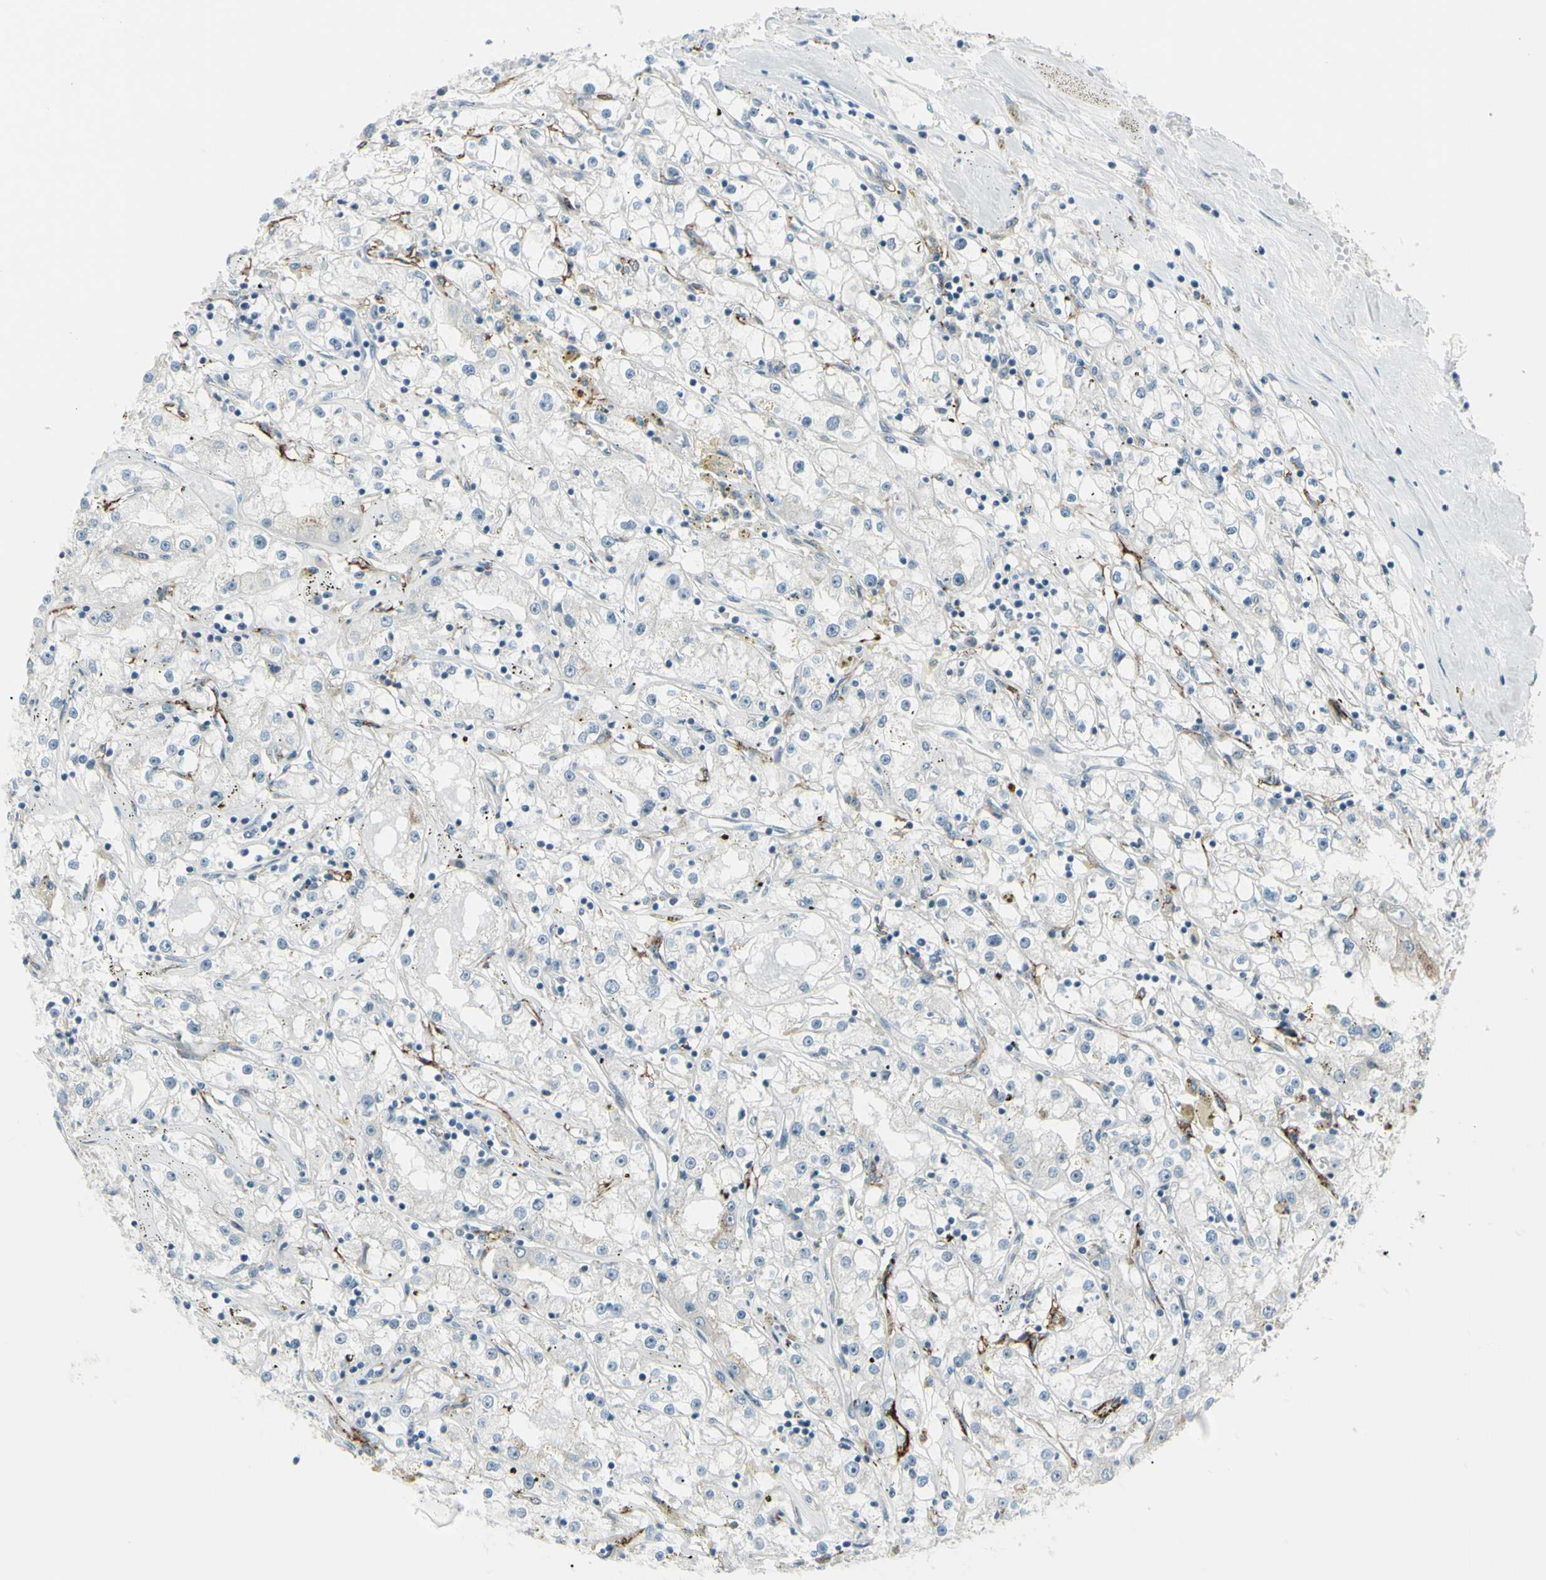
{"staining": {"intensity": "negative", "quantity": "none", "location": "none"}, "tissue": "renal cancer", "cell_type": "Tumor cells", "image_type": "cancer", "snomed": [{"axis": "morphology", "description": "Adenocarcinoma, NOS"}, {"axis": "topography", "description": "Kidney"}], "caption": "Tumor cells are negative for protein expression in human renal cancer (adenocarcinoma).", "gene": "GPR34", "patient": {"sex": "male", "age": 56}}